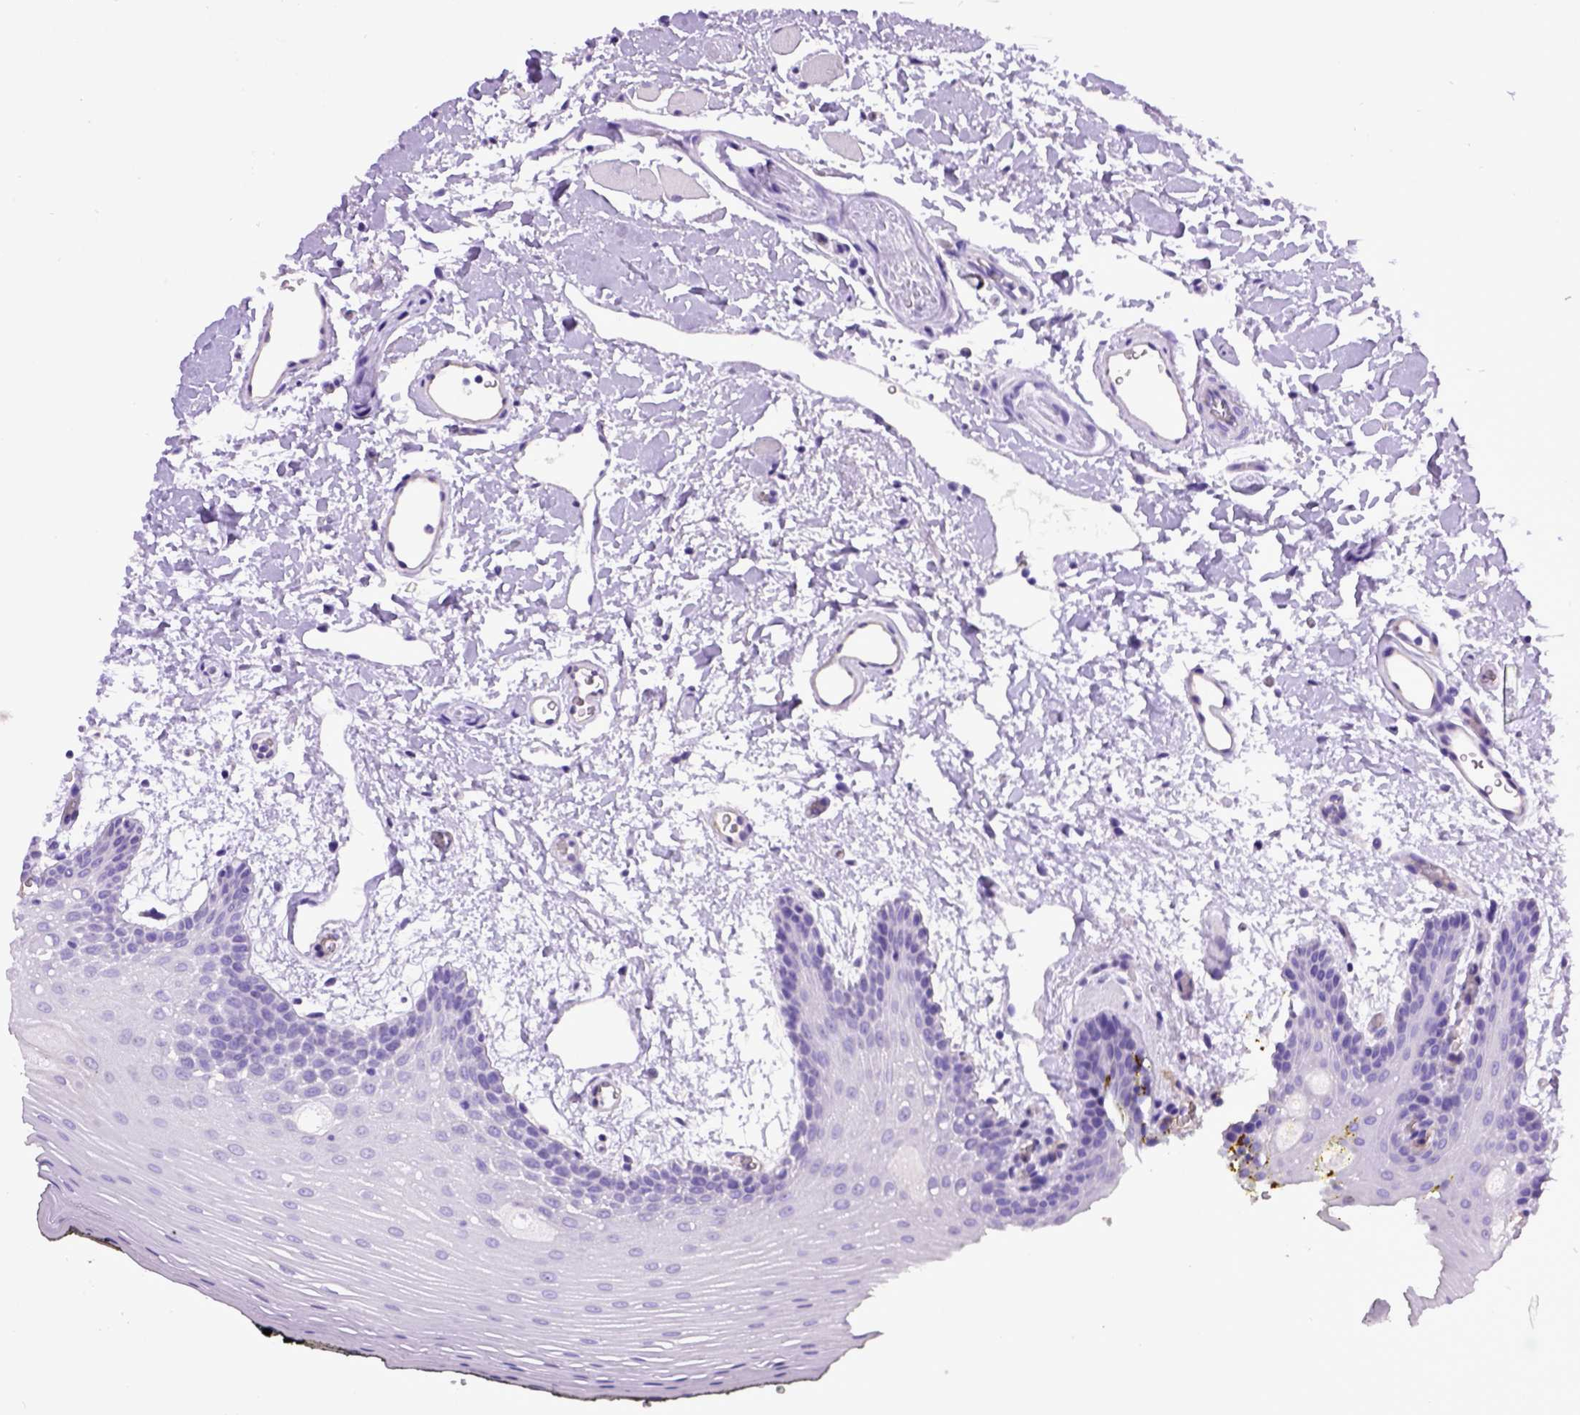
{"staining": {"intensity": "negative", "quantity": "none", "location": "none"}, "tissue": "oral mucosa", "cell_type": "Squamous epithelial cells", "image_type": "normal", "snomed": [{"axis": "morphology", "description": "Normal tissue, NOS"}, {"axis": "topography", "description": "Oral tissue"}, {"axis": "topography", "description": "Head-Neck"}], "caption": "There is no significant expression in squamous epithelial cells of oral mucosa. (IHC, brightfield microscopy, high magnification).", "gene": "ENG", "patient": {"sex": "male", "age": 65}}